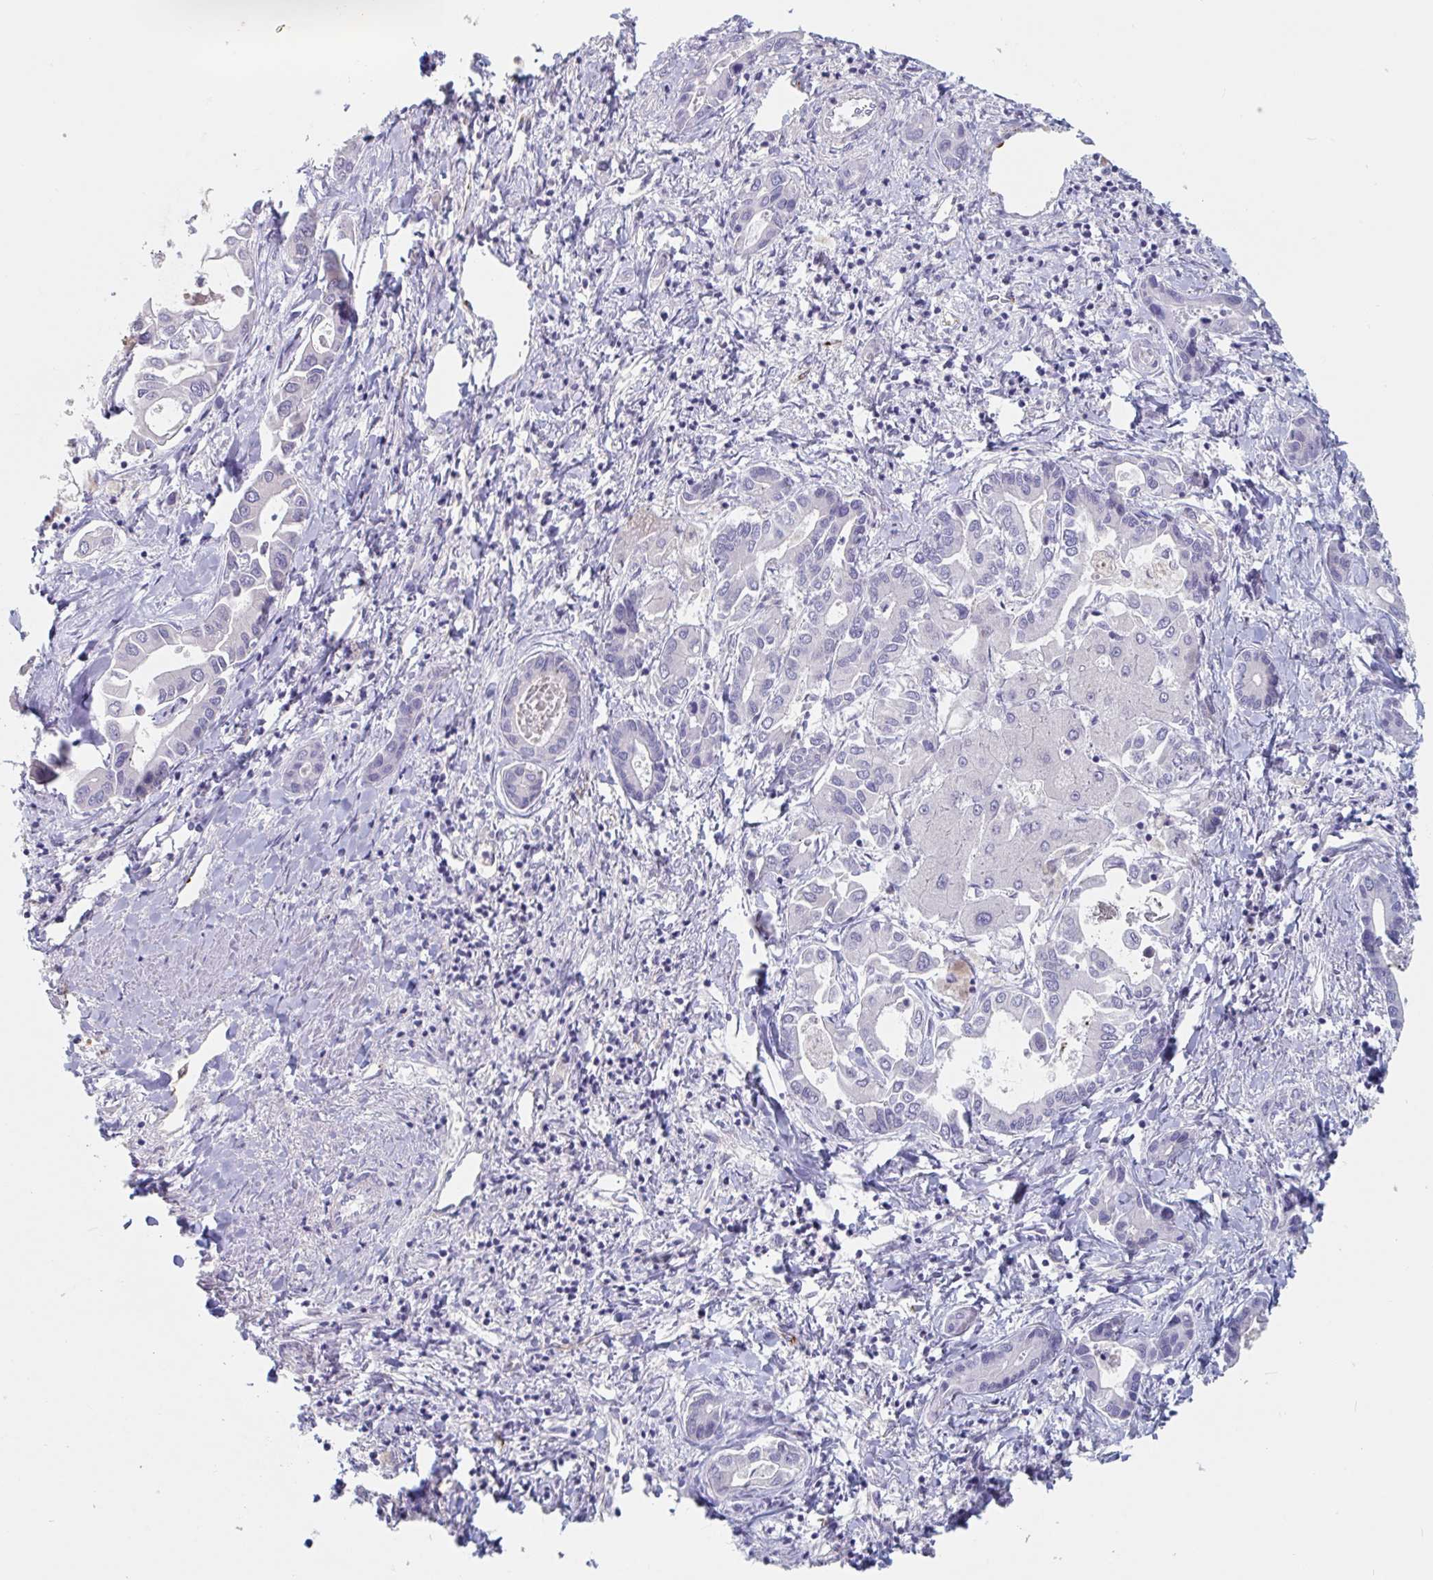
{"staining": {"intensity": "negative", "quantity": "none", "location": "none"}, "tissue": "liver cancer", "cell_type": "Tumor cells", "image_type": "cancer", "snomed": [{"axis": "morphology", "description": "Cholangiocarcinoma"}, {"axis": "topography", "description": "Liver"}], "caption": "A high-resolution image shows IHC staining of liver cancer (cholangiocarcinoma), which demonstrates no significant positivity in tumor cells.", "gene": "ABHD16A", "patient": {"sex": "male", "age": 66}}